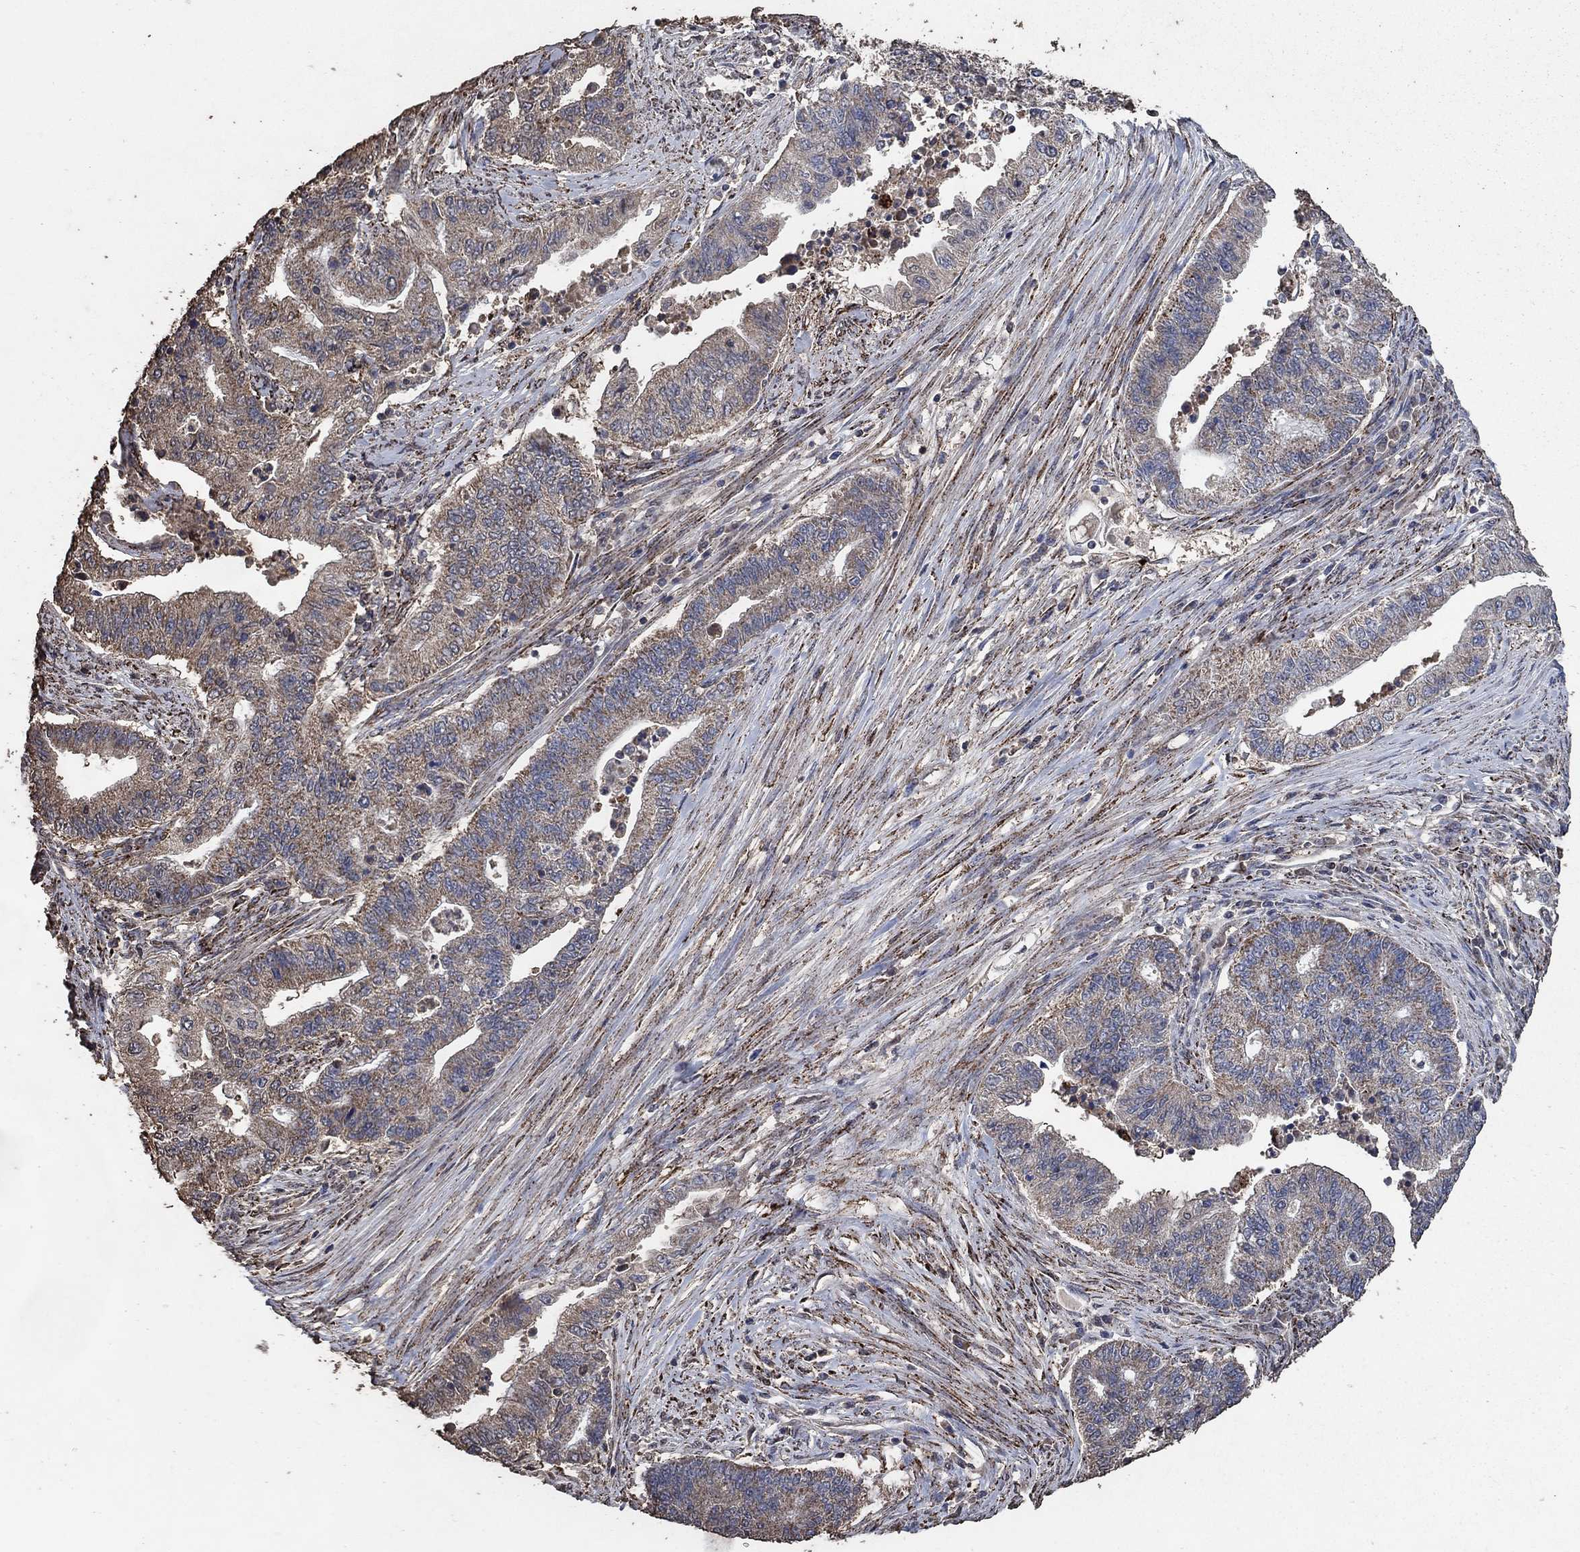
{"staining": {"intensity": "moderate", "quantity": "25%-75%", "location": "cytoplasmic/membranous"}, "tissue": "endometrial cancer", "cell_type": "Tumor cells", "image_type": "cancer", "snomed": [{"axis": "morphology", "description": "Adenocarcinoma, NOS"}, {"axis": "topography", "description": "Uterus"}, {"axis": "topography", "description": "Endometrium"}], "caption": "An IHC image of tumor tissue is shown. Protein staining in brown shows moderate cytoplasmic/membranous positivity in endometrial cancer (adenocarcinoma) within tumor cells. The protein is shown in brown color, while the nuclei are stained blue.", "gene": "MRPS24", "patient": {"sex": "female", "age": 54}}